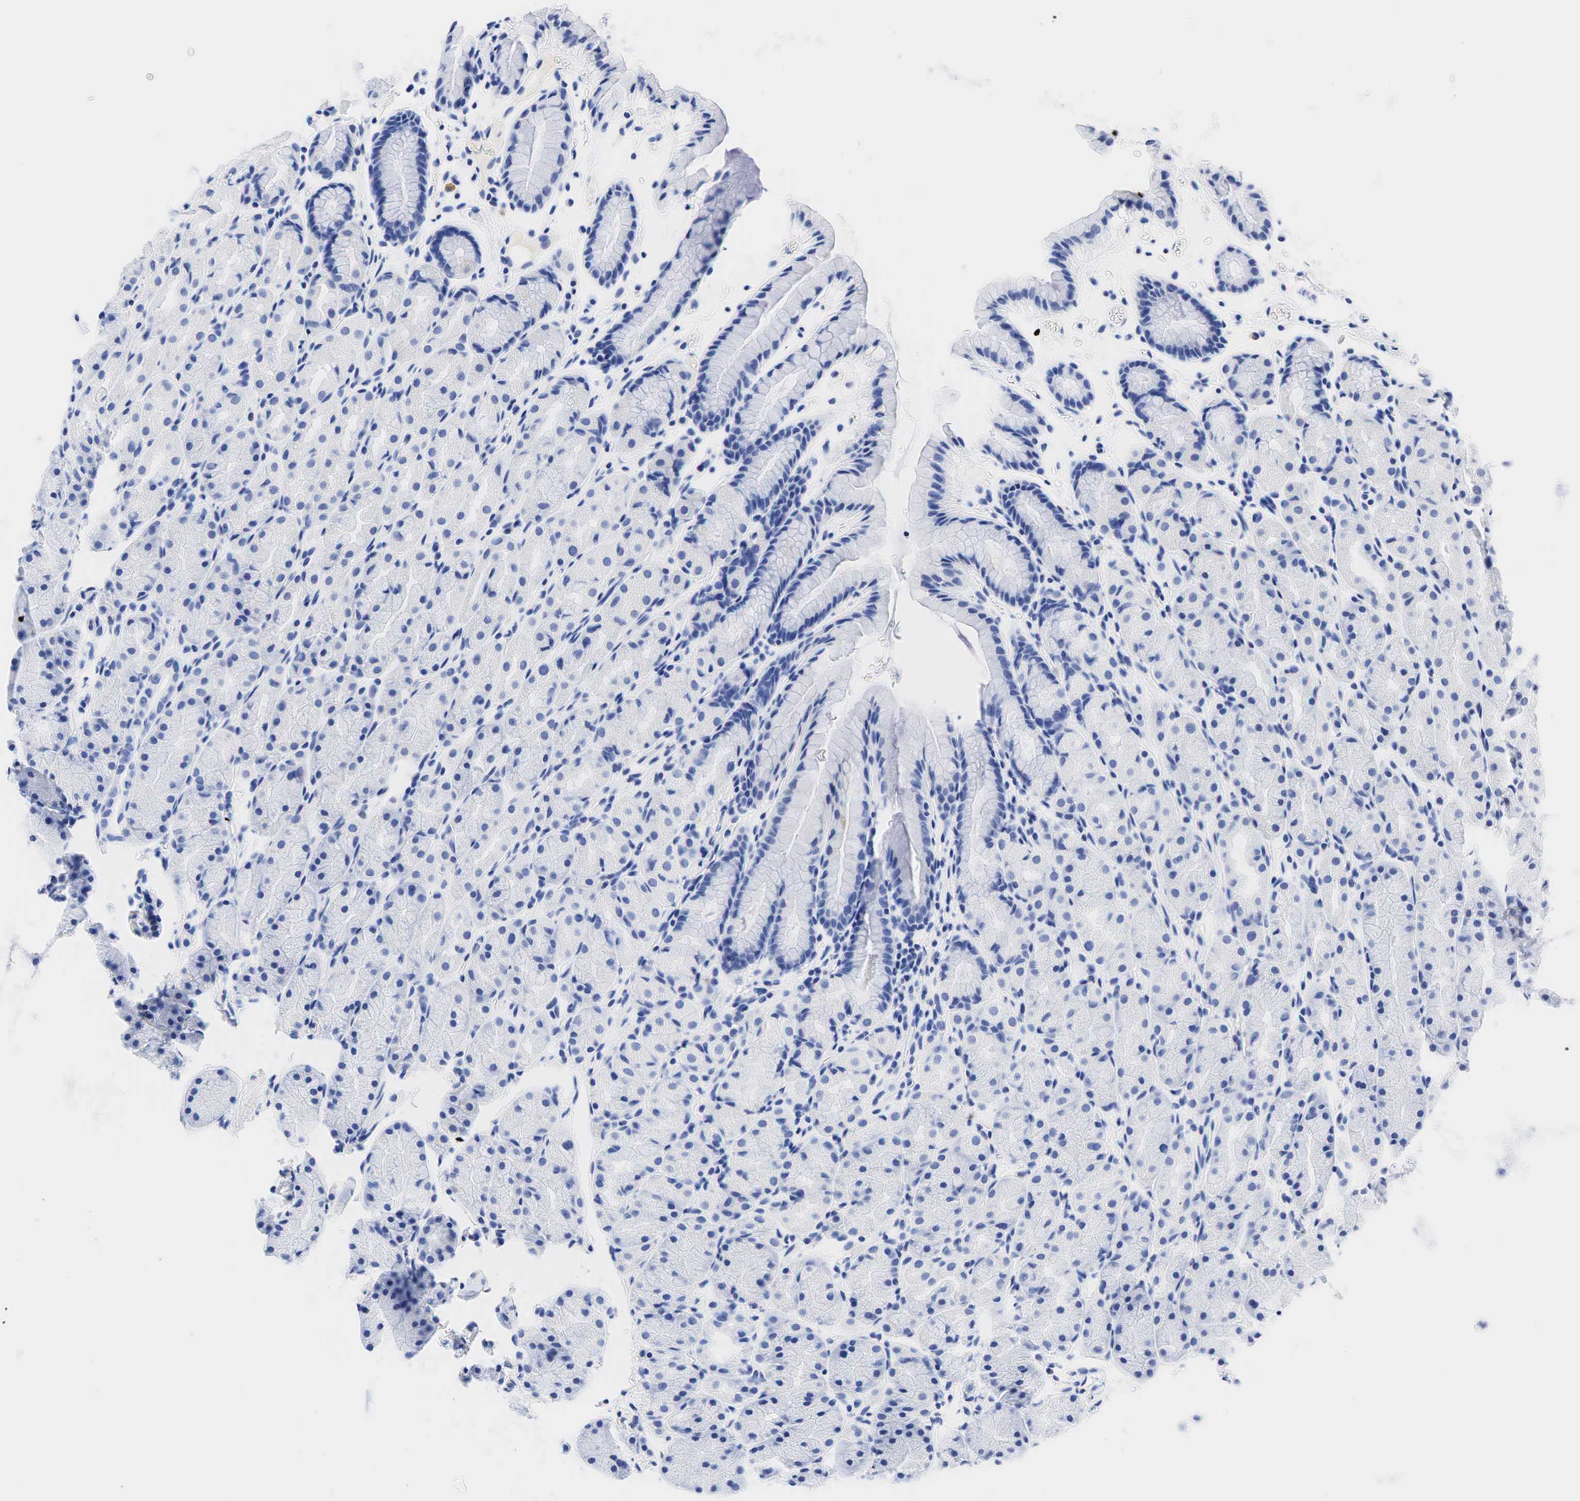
{"staining": {"intensity": "negative", "quantity": "none", "location": "none"}, "tissue": "stomach", "cell_type": "Glandular cells", "image_type": "normal", "snomed": [{"axis": "morphology", "description": "Adenocarcinoma, NOS"}, {"axis": "topography", "description": "Stomach, upper"}], "caption": "Histopathology image shows no significant protein positivity in glandular cells of benign stomach. The staining is performed using DAB brown chromogen with nuclei counter-stained in using hematoxylin.", "gene": "INHA", "patient": {"sex": "male", "age": 47}}